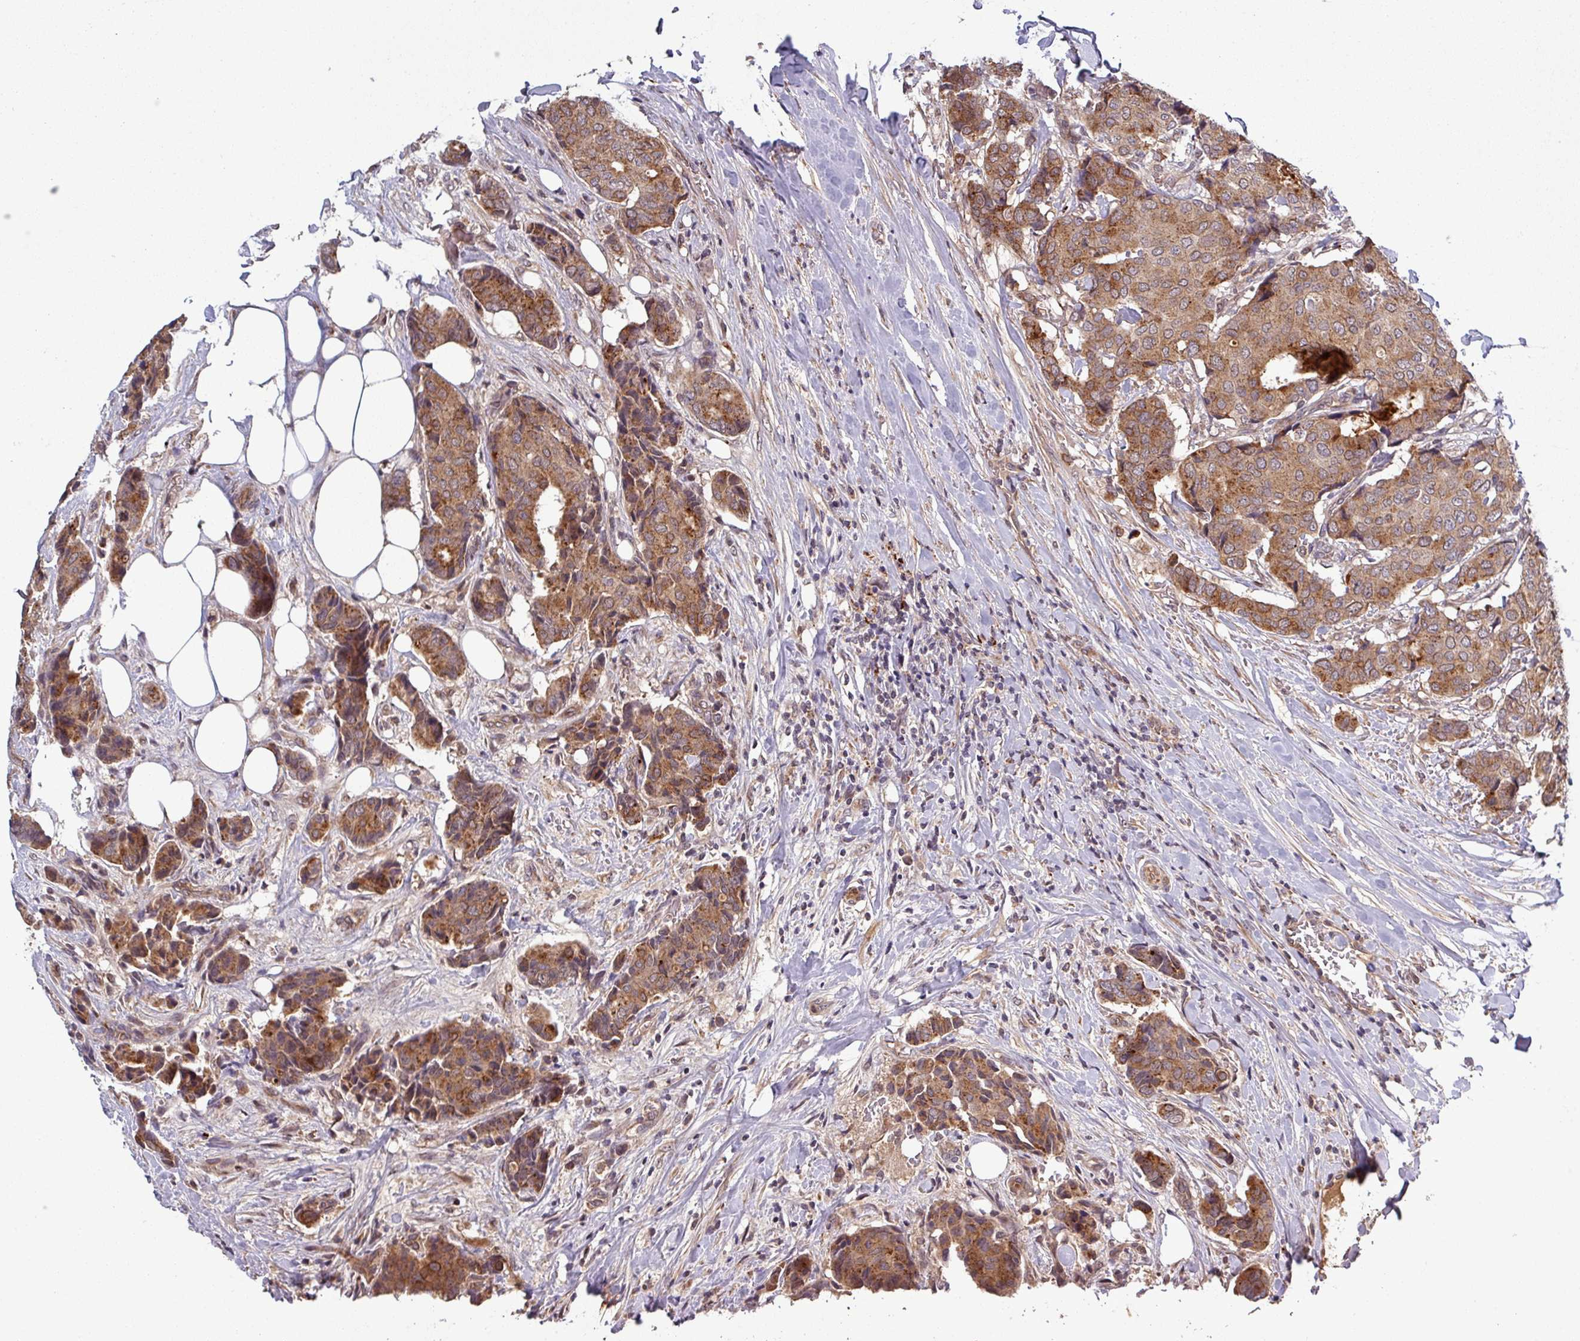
{"staining": {"intensity": "moderate", "quantity": ">75%", "location": "cytoplasmic/membranous"}, "tissue": "breast cancer", "cell_type": "Tumor cells", "image_type": "cancer", "snomed": [{"axis": "morphology", "description": "Duct carcinoma"}, {"axis": "topography", "description": "Breast"}], "caption": "Immunohistochemical staining of breast invasive ductal carcinoma demonstrates moderate cytoplasmic/membranous protein staining in about >75% of tumor cells.", "gene": "PUS1", "patient": {"sex": "female", "age": 75}}